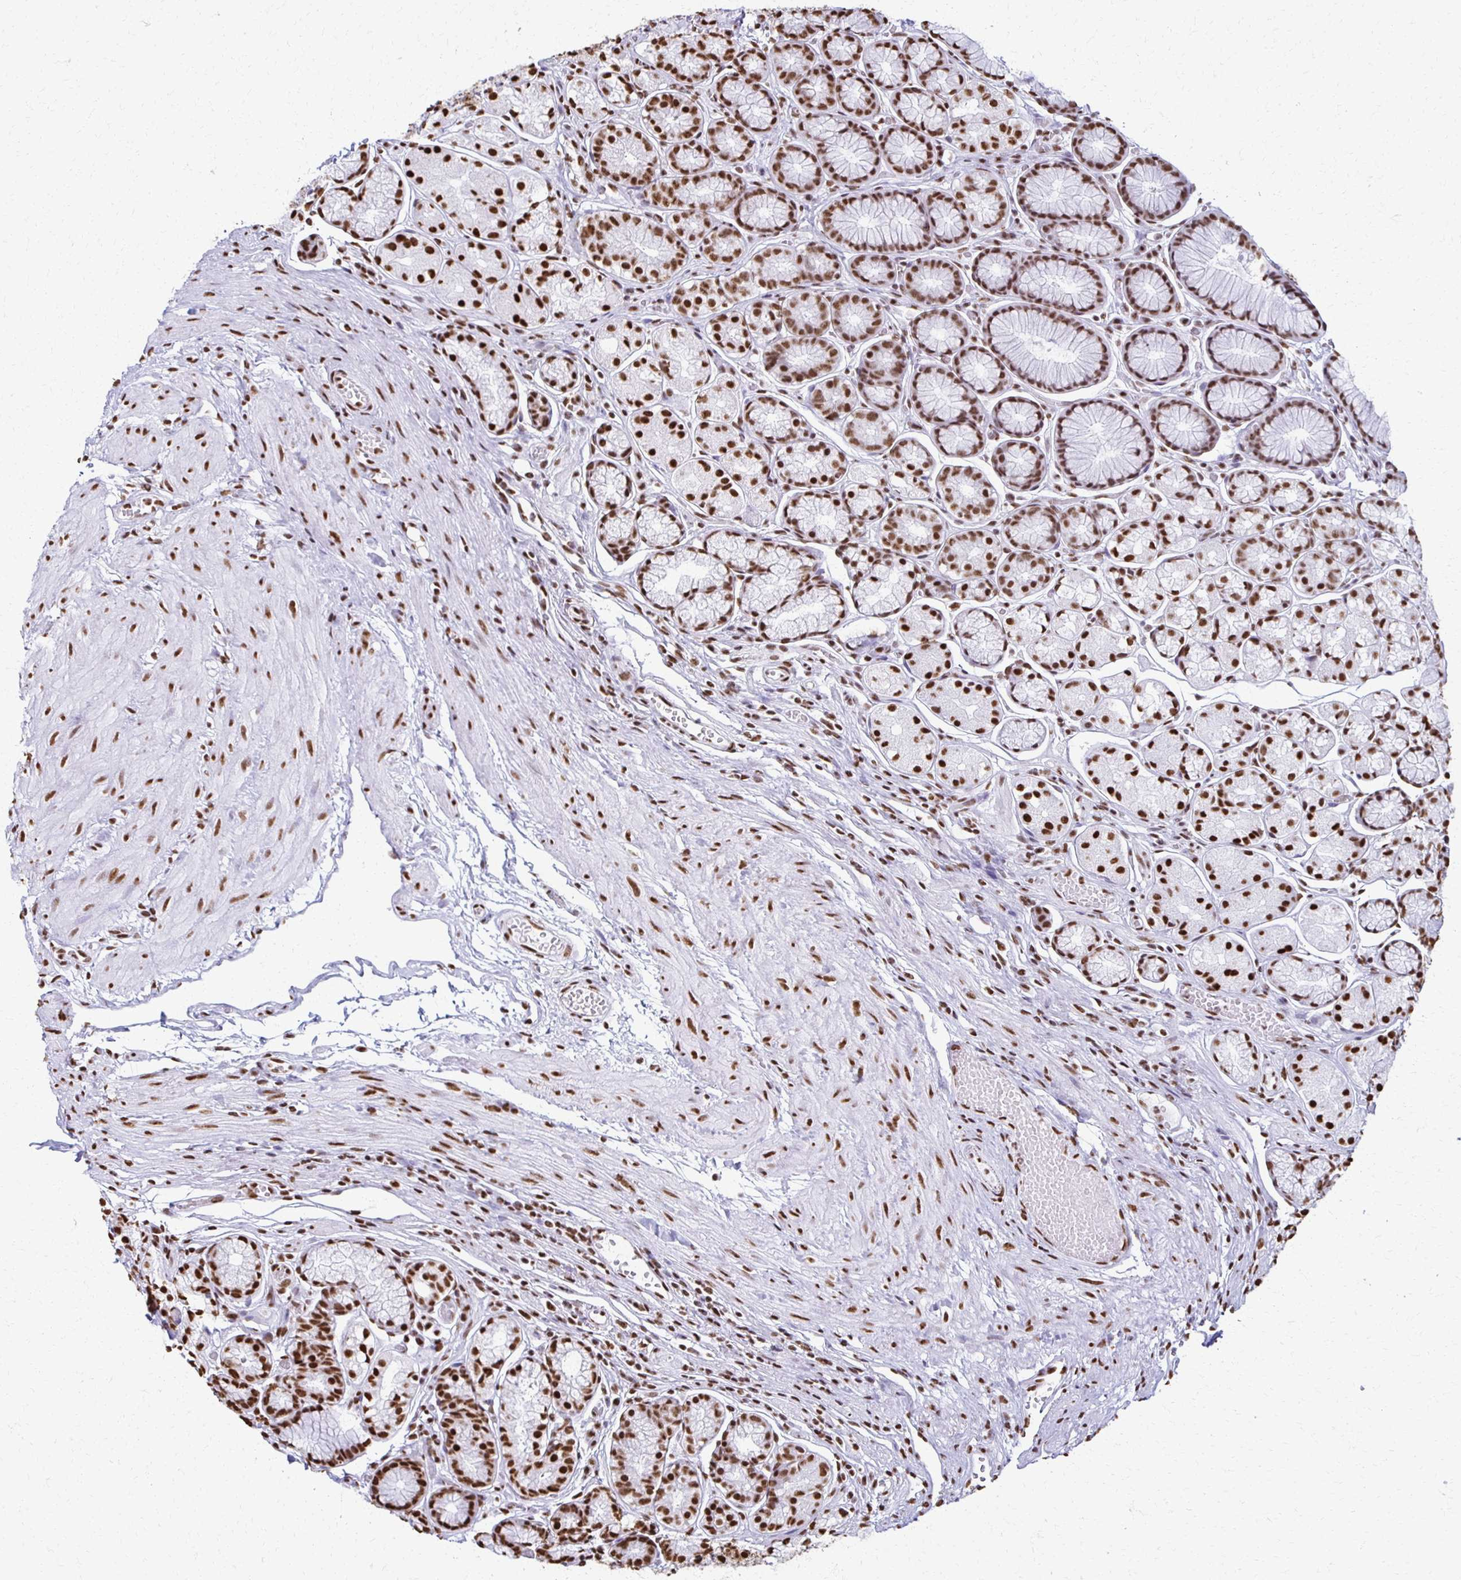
{"staining": {"intensity": "strong", "quantity": ">75%", "location": "nuclear"}, "tissue": "stomach", "cell_type": "Glandular cells", "image_type": "normal", "snomed": [{"axis": "morphology", "description": "Normal tissue, NOS"}, {"axis": "topography", "description": "Smooth muscle"}, {"axis": "topography", "description": "Stomach"}], "caption": "Unremarkable stomach reveals strong nuclear staining in about >75% of glandular cells, visualized by immunohistochemistry.", "gene": "NONO", "patient": {"sex": "male", "age": 70}}